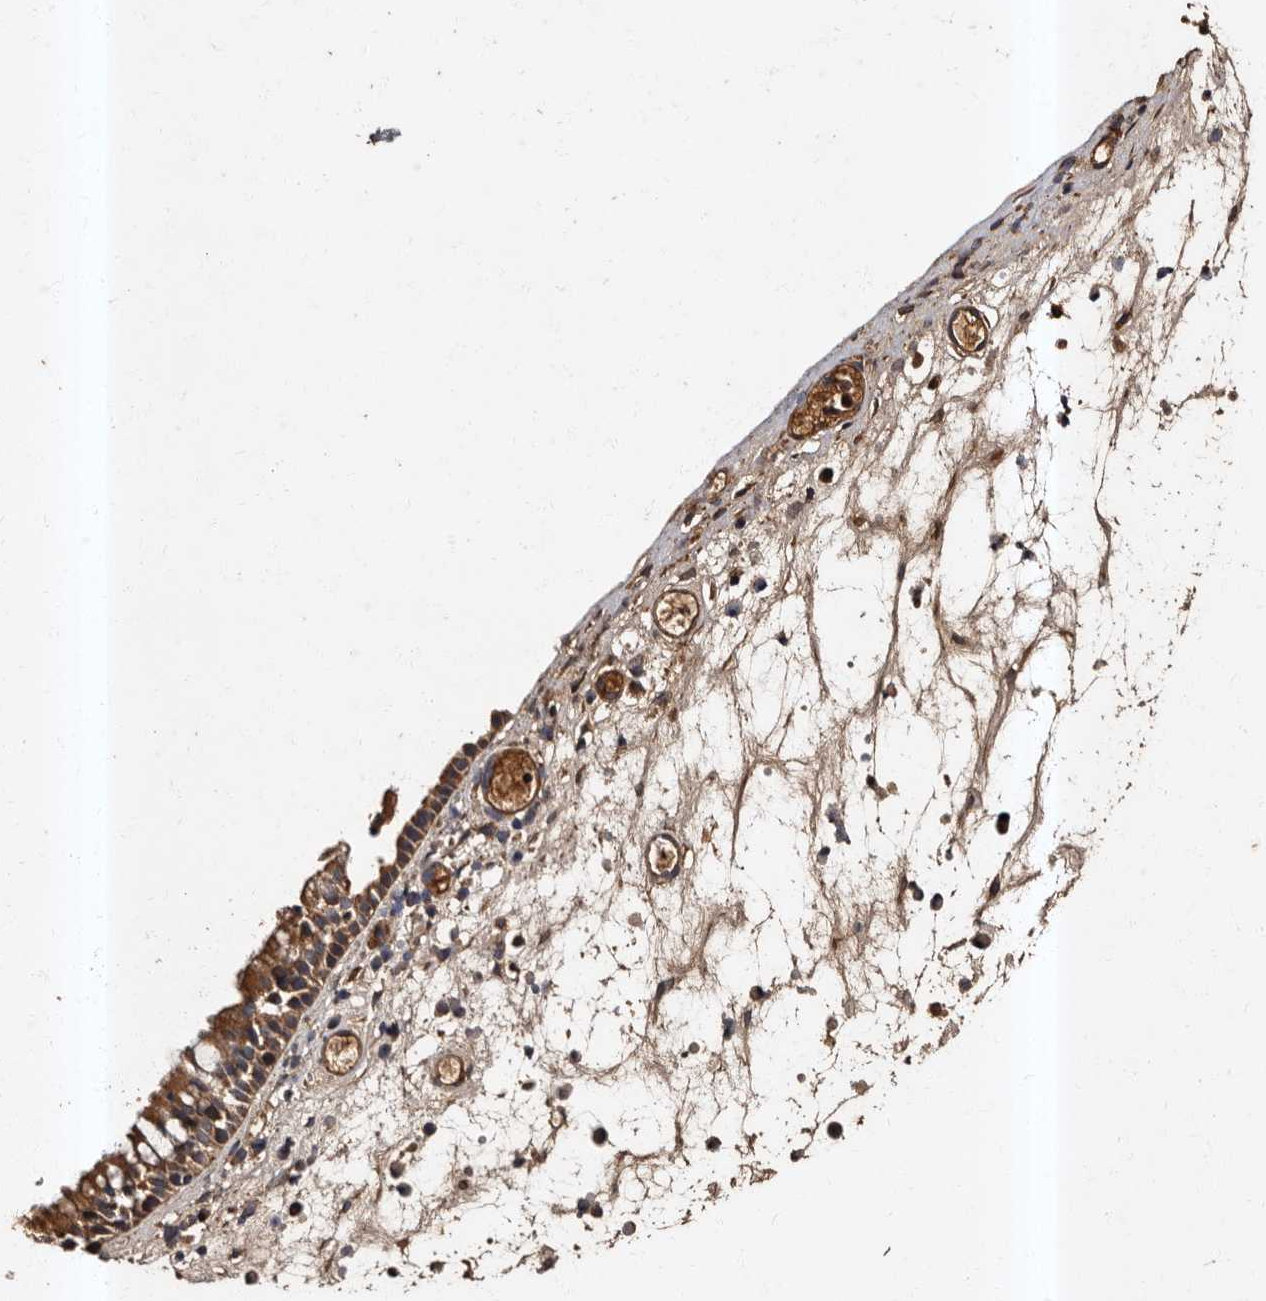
{"staining": {"intensity": "moderate", "quantity": ">75%", "location": "cytoplasmic/membranous"}, "tissue": "nasopharynx", "cell_type": "Respiratory epithelial cells", "image_type": "normal", "snomed": [{"axis": "morphology", "description": "Normal tissue, NOS"}, {"axis": "morphology", "description": "Inflammation, NOS"}, {"axis": "morphology", "description": "Malignant melanoma, Metastatic site"}, {"axis": "topography", "description": "Nasopharynx"}], "caption": "Immunohistochemical staining of benign nasopharynx reveals moderate cytoplasmic/membranous protein staining in approximately >75% of respiratory epithelial cells.", "gene": "ADCK5", "patient": {"sex": "male", "age": 70}}